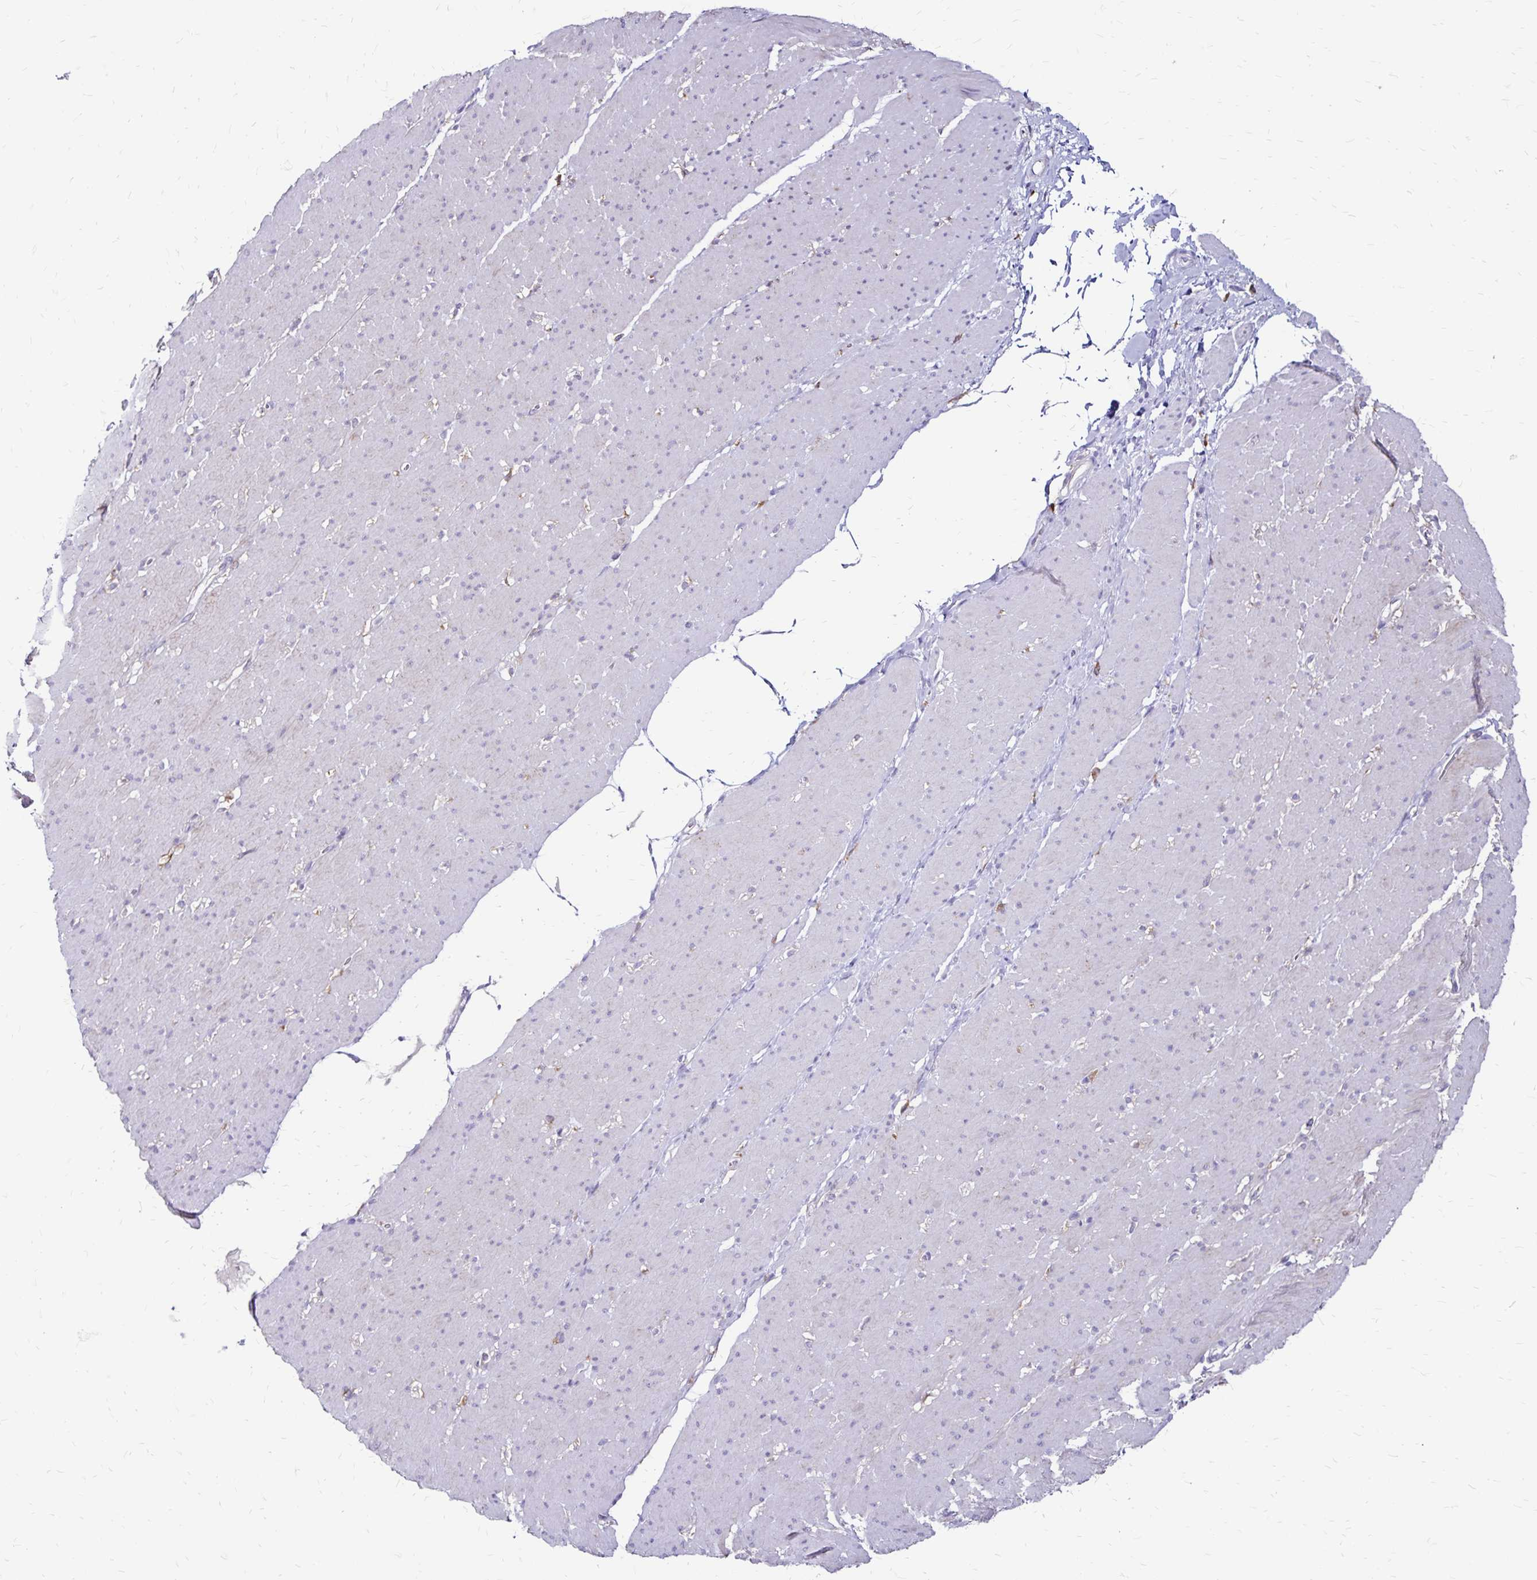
{"staining": {"intensity": "negative", "quantity": "none", "location": "none"}, "tissue": "smooth muscle", "cell_type": "Smooth muscle cells", "image_type": "normal", "snomed": [{"axis": "morphology", "description": "Normal tissue, NOS"}, {"axis": "topography", "description": "Smooth muscle"}, {"axis": "topography", "description": "Rectum"}], "caption": "Histopathology image shows no protein positivity in smooth muscle cells of benign smooth muscle.", "gene": "TNS3", "patient": {"sex": "male", "age": 53}}